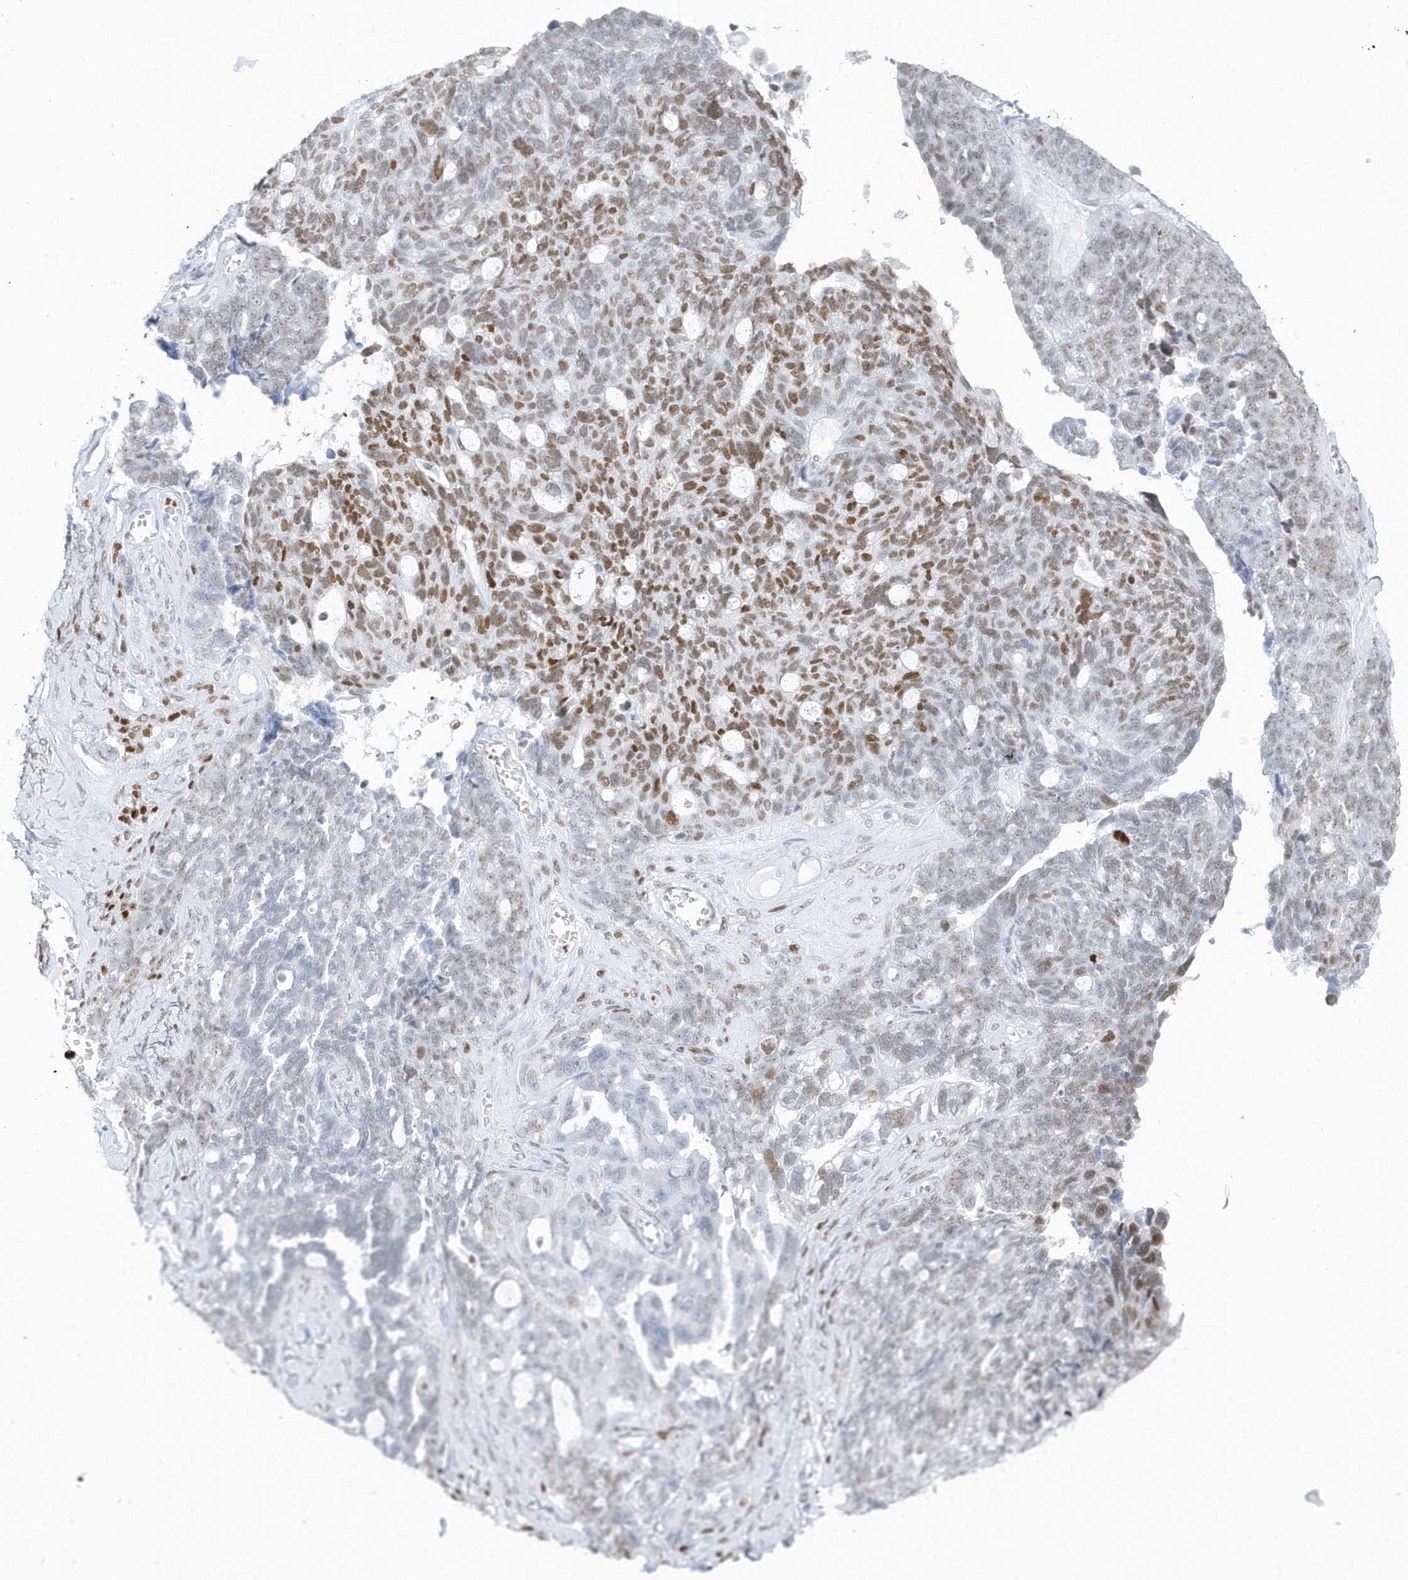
{"staining": {"intensity": "moderate", "quantity": "25%-75%", "location": "nuclear"}, "tissue": "ovarian cancer", "cell_type": "Tumor cells", "image_type": "cancer", "snomed": [{"axis": "morphology", "description": "Cystadenocarcinoma, serous, NOS"}, {"axis": "topography", "description": "Ovary"}], "caption": "DAB (3,3'-diaminobenzidine) immunohistochemical staining of human serous cystadenocarcinoma (ovarian) demonstrates moderate nuclear protein expression in approximately 25%-75% of tumor cells. (DAB (3,3'-diaminobenzidine) = brown stain, brightfield microscopy at high magnification).", "gene": "SMIM34", "patient": {"sex": "female", "age": 79}}